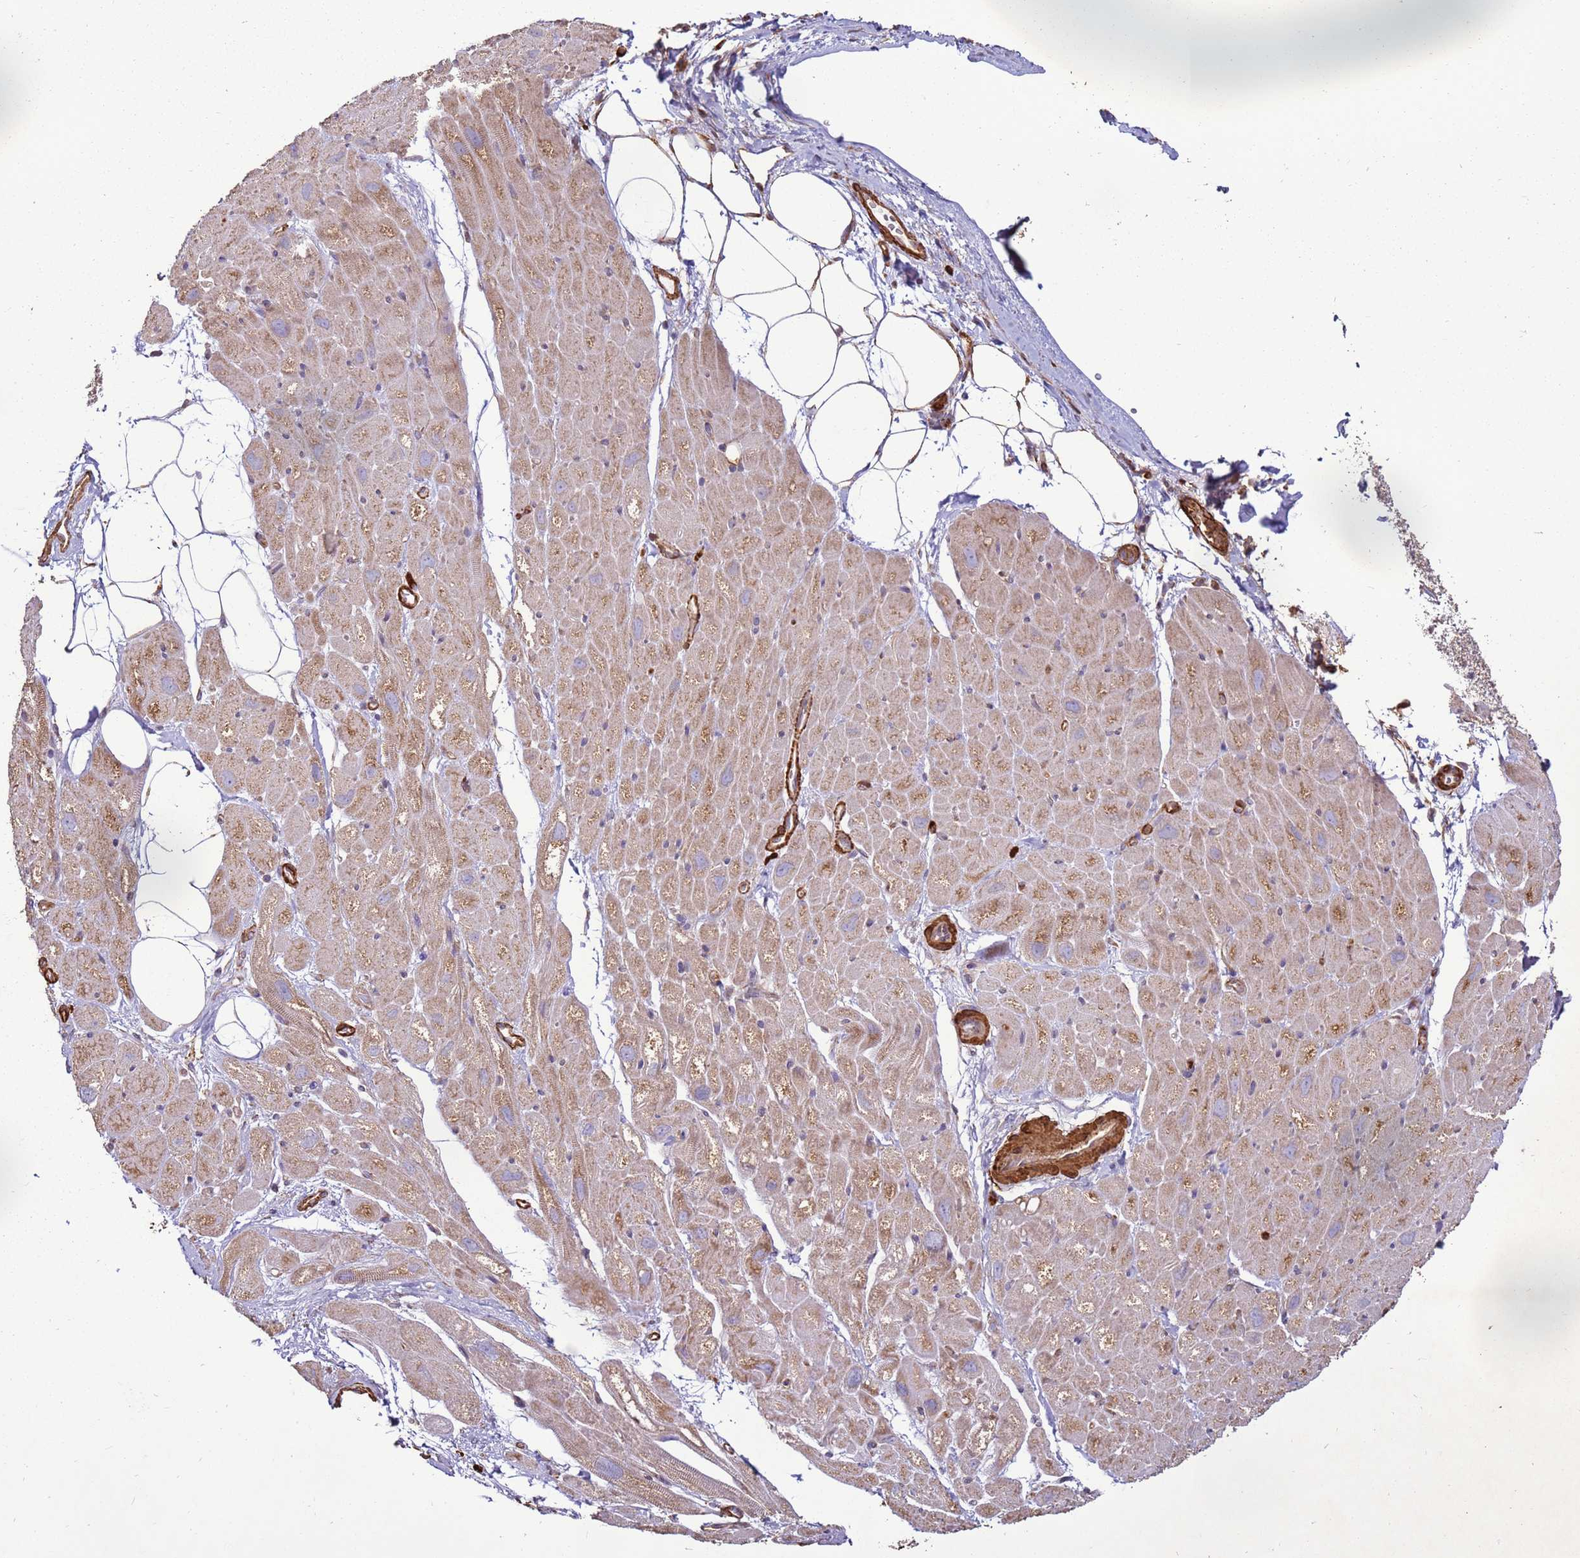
{"staining": {"intensity": "weak", "quantity": "<25%", "location": "cytoplasmic/membranous"}, "tissue": "heart muscle", "cell_type": "Cardiomyocytes", "image_type": "normal", "snomed": [{"axis": "morphology", "description": "Normal tissue, NOS"}, {"axis": "topography", "description": "Heart"}], "caption": "Immunohistochemistry histopathology image of normal heart muscle: heart muscle stained with DAB displays no significant protein expression in cardiomyocytes.", "gene": "DDX59", "patient": {"sex": "male", "age": 50}}